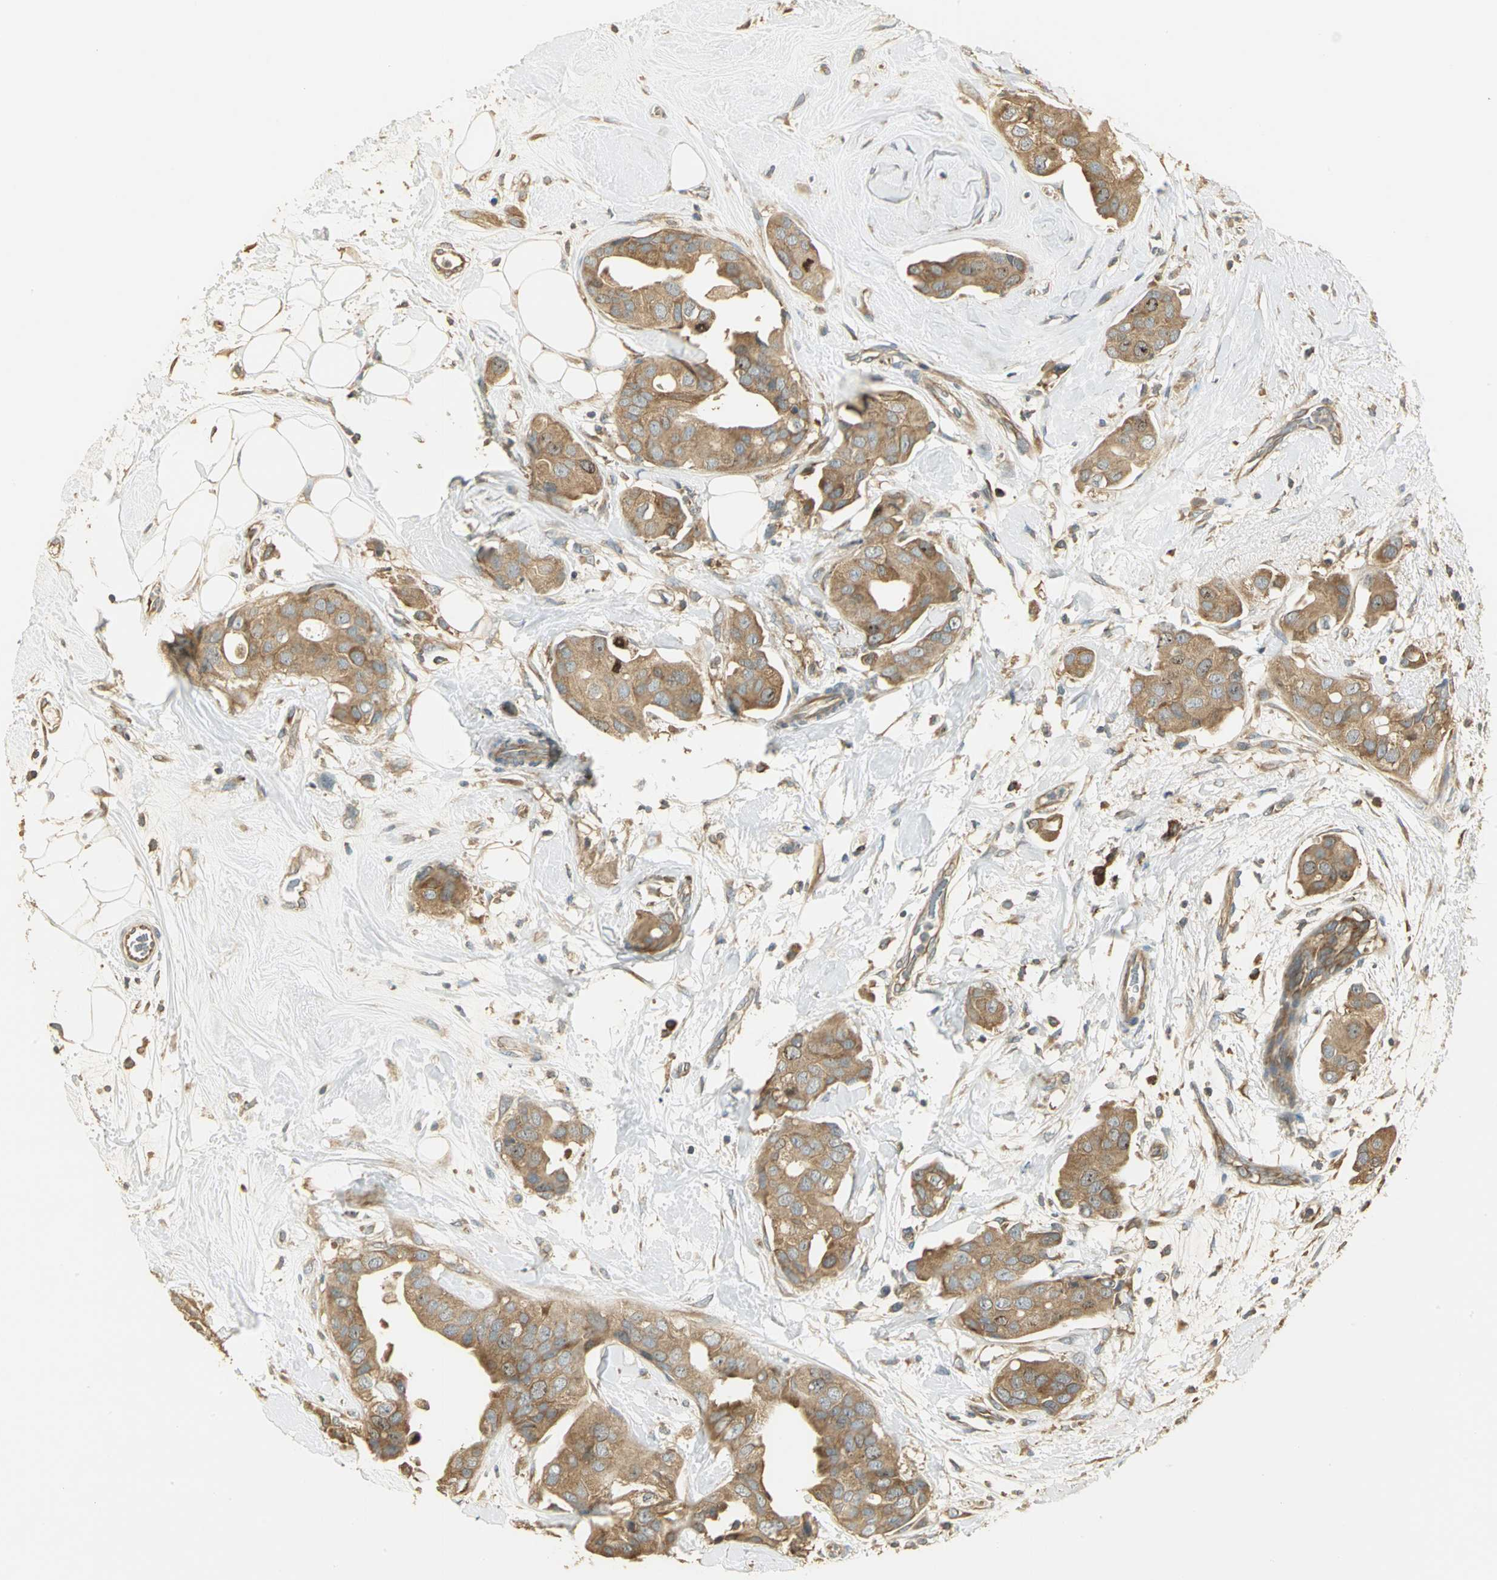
{"staining": {"intensity": "moderate", "quantity": ">75%", "location": "cytoplasmic/membranous"}, "tissue": "breast cancer", "cell_type": "Tumor cells", "image_type": "cancer", "snomed": [{"axis": "morphology", "description": "Duct carcinoma"}, {"axis": "topography", "description": "Breast"}], "caption": "Infiltrating ductal carcinoma (breast) was stained to show a protein in brown. There is medium levels of moderate cytoplasmic/membranous positivity in about >75% of tumor cells. The staining is performed using DAB brown chromogen to label protein expression. The nuclei are counter-stained blue using hematoxylin.", "gene": "RARS1", "patient": {"sex": "female", "age": 40}}